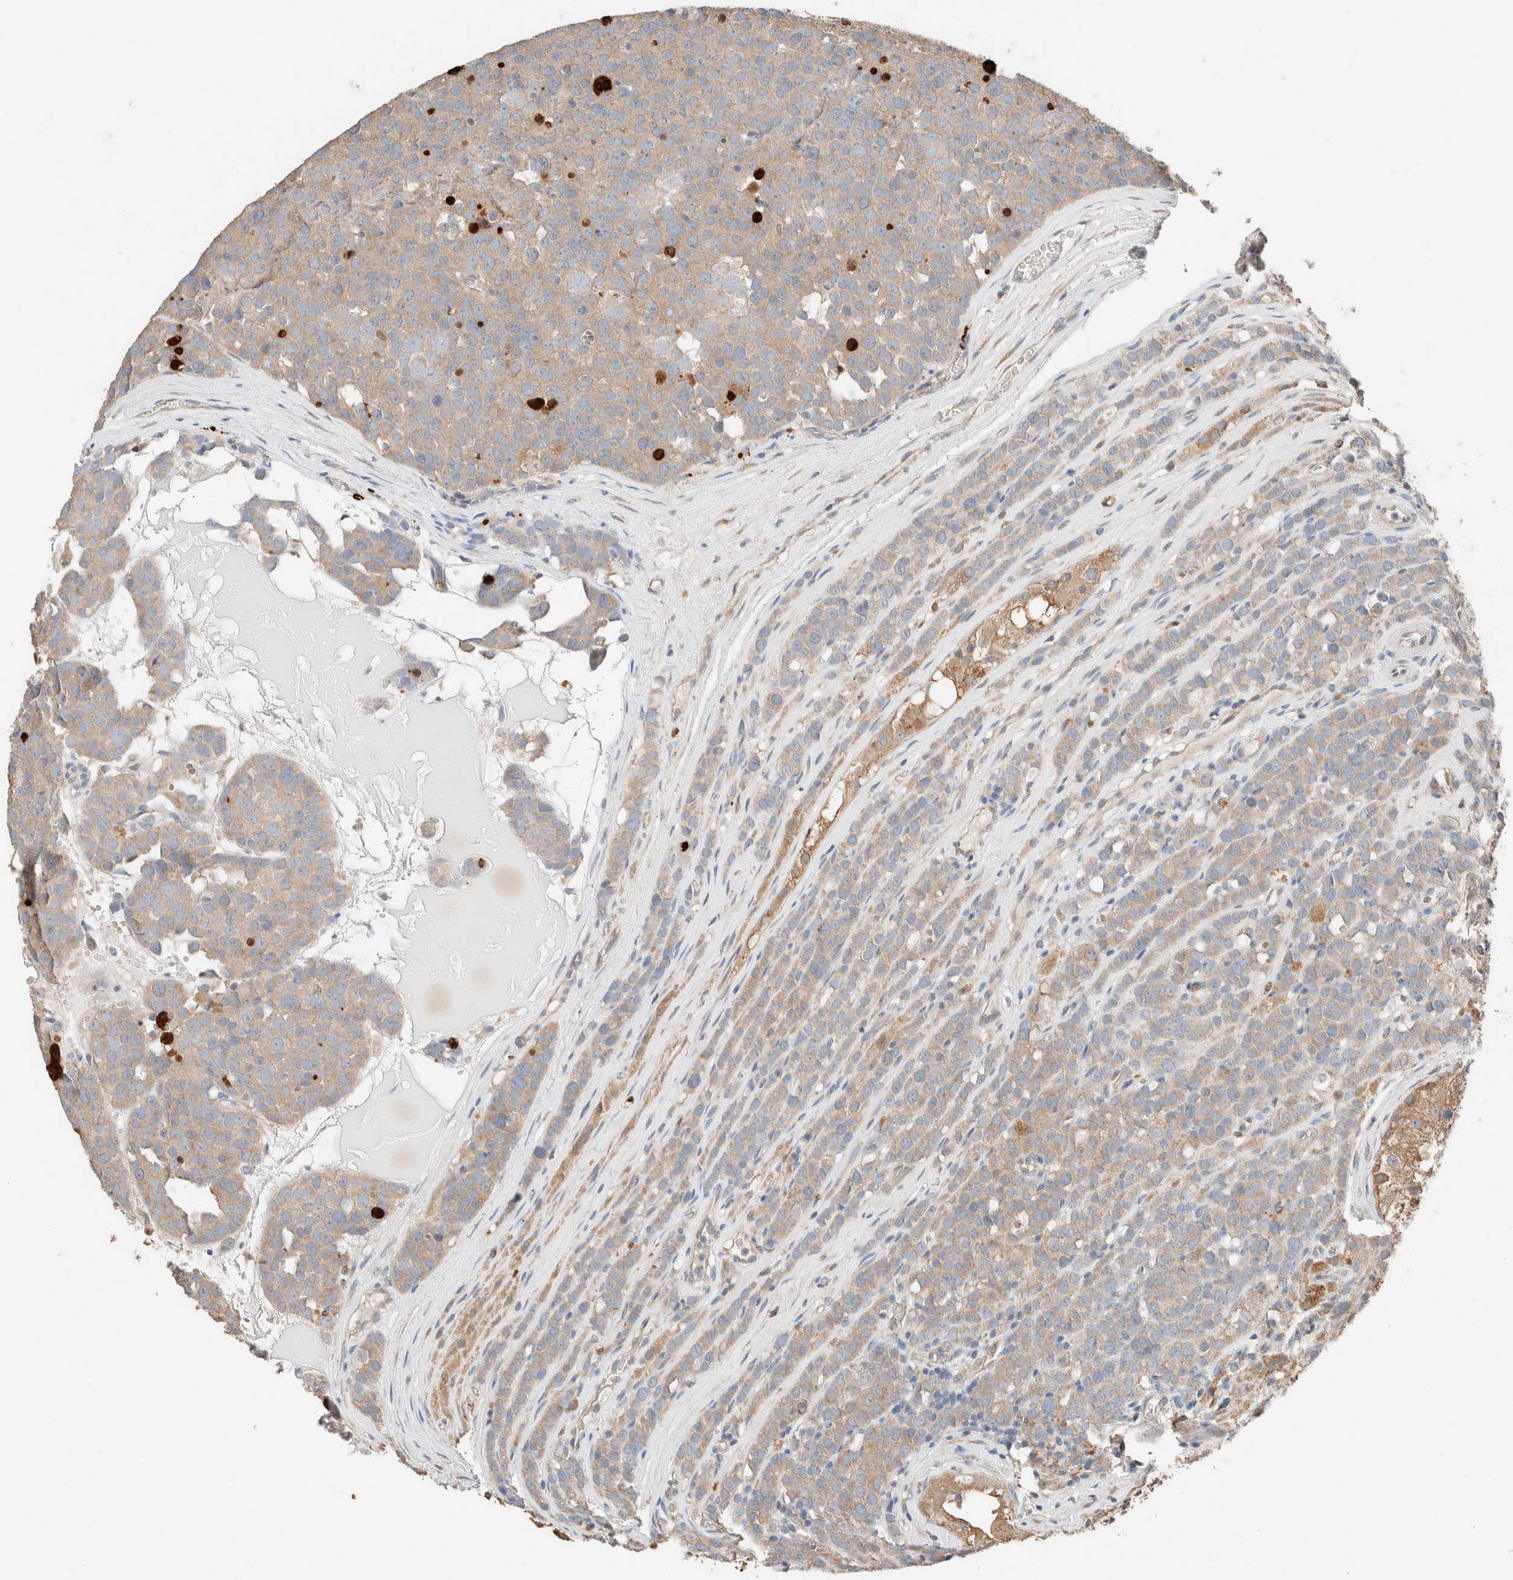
{"staining": {"intensity": "moderate", "quantity": ">75%", "location": "cytoplasmic/membranous"}, "tissue": "testis cancer", "cell_type": "Tumor cells", "image_type": "cancer", "snomed": [{"axis": "morphology", "description": "Seminoma, NOS"}, {"axis": "topography", "description": "Testis"}], "caption": "The histopathology image exhibits a brown stain indicating the presence of a protein in the cytoplasmic/membranous of tumor cells in testis cancer (seminoma).", "gene": "TUBD1", "patient": {"sex": "male", "age": 71}}